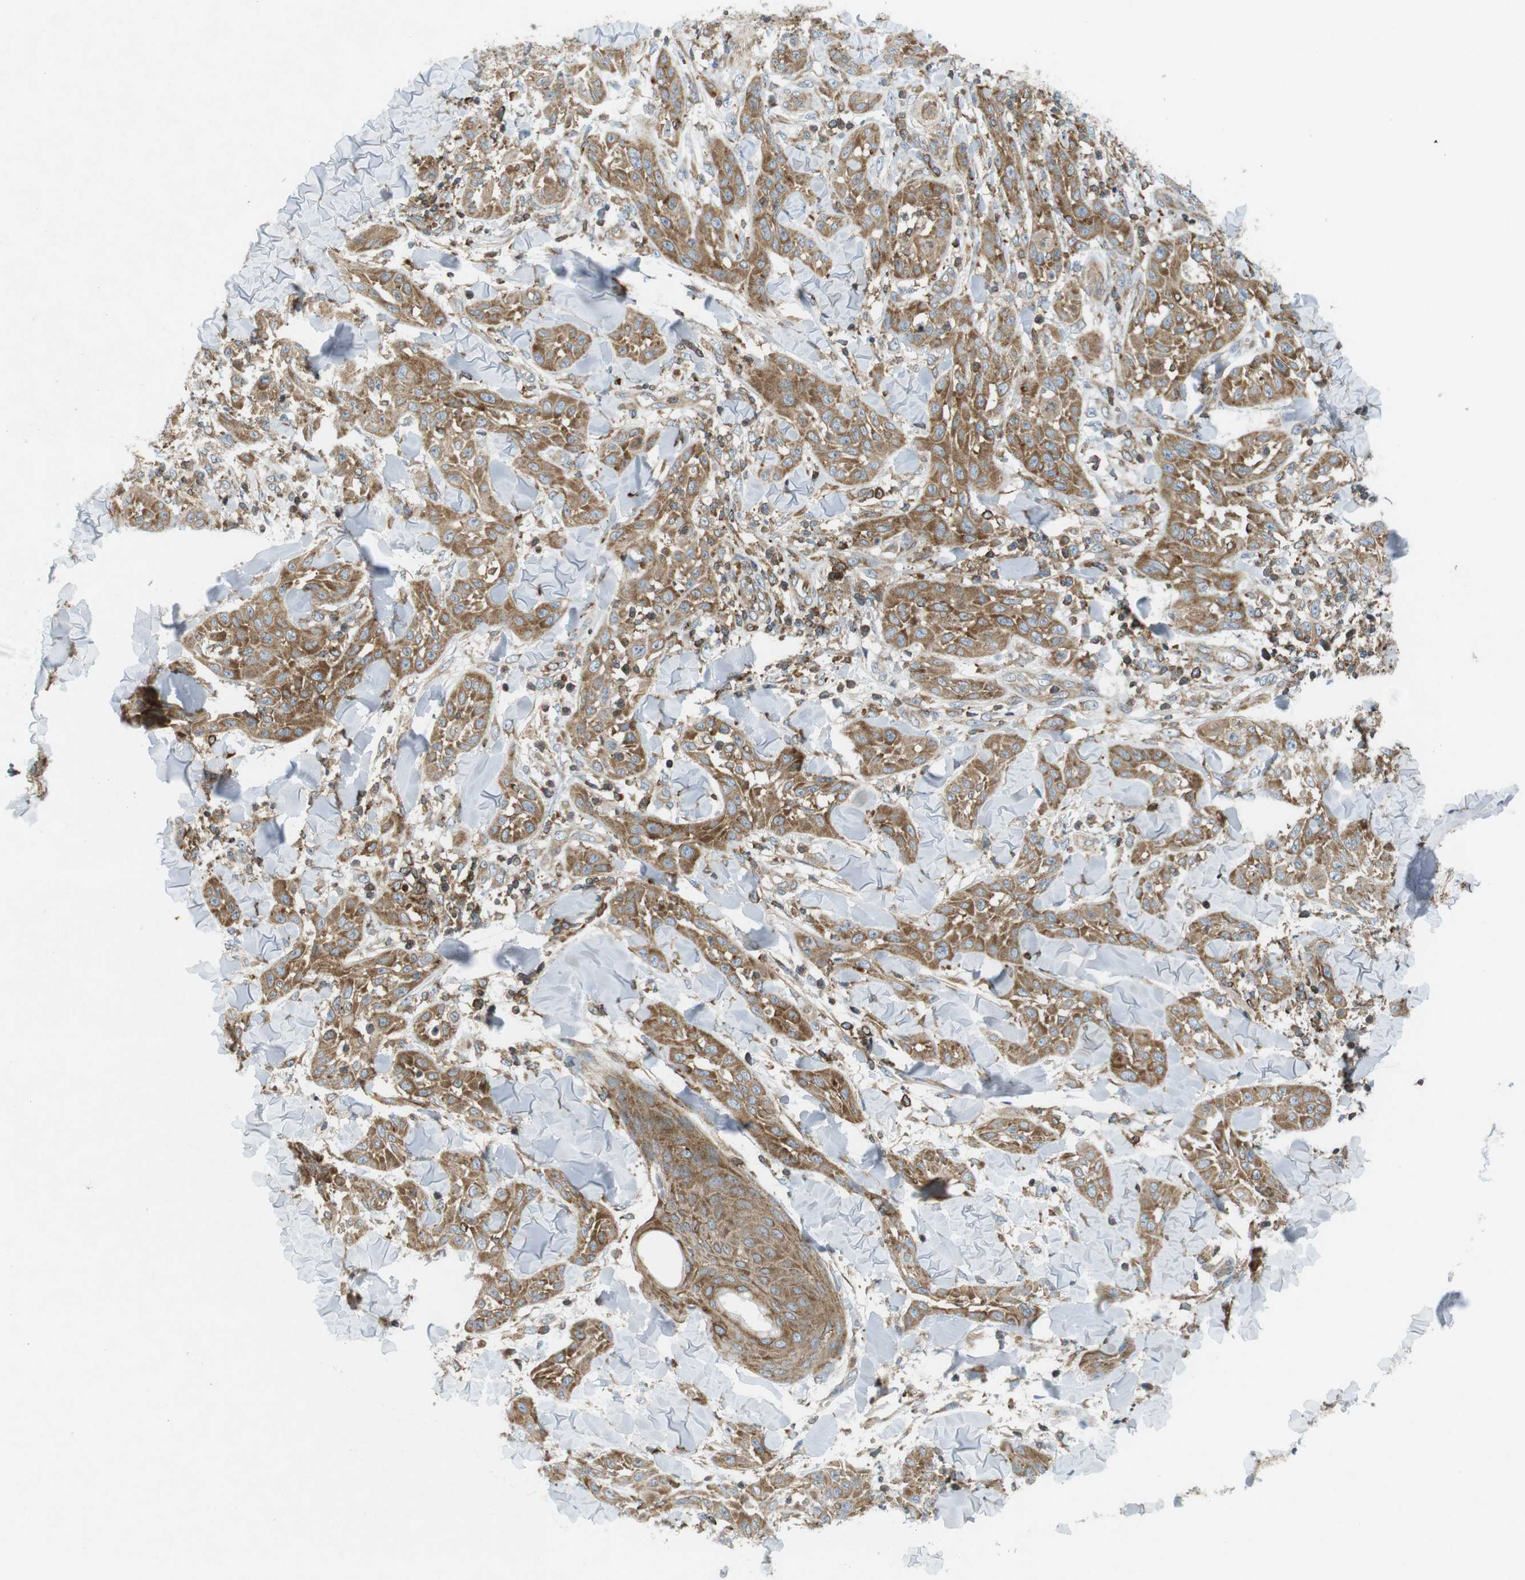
{"staining": {"intensity": "moderate", "quantity": ">75%", "location": "cytoplasmic/membranous"}, "tissue": "skin cancer", "cell_type": "Tumor cells", "image_type": "cancer", "snomed": [{"axis": "morphology", "description": "Squamous cell carcinoma, NOS"}, {"axis": "topography", "description": "Skin"}], "caption": "The histopathology image demonstrates staining of squamous cell carcinoma (skin), revealing moderate cytoplasmic/membranous protein positivity (brown color) within tumor cells.", "gene": "FLII", "patient": {"sex": "male", "age": 24}}